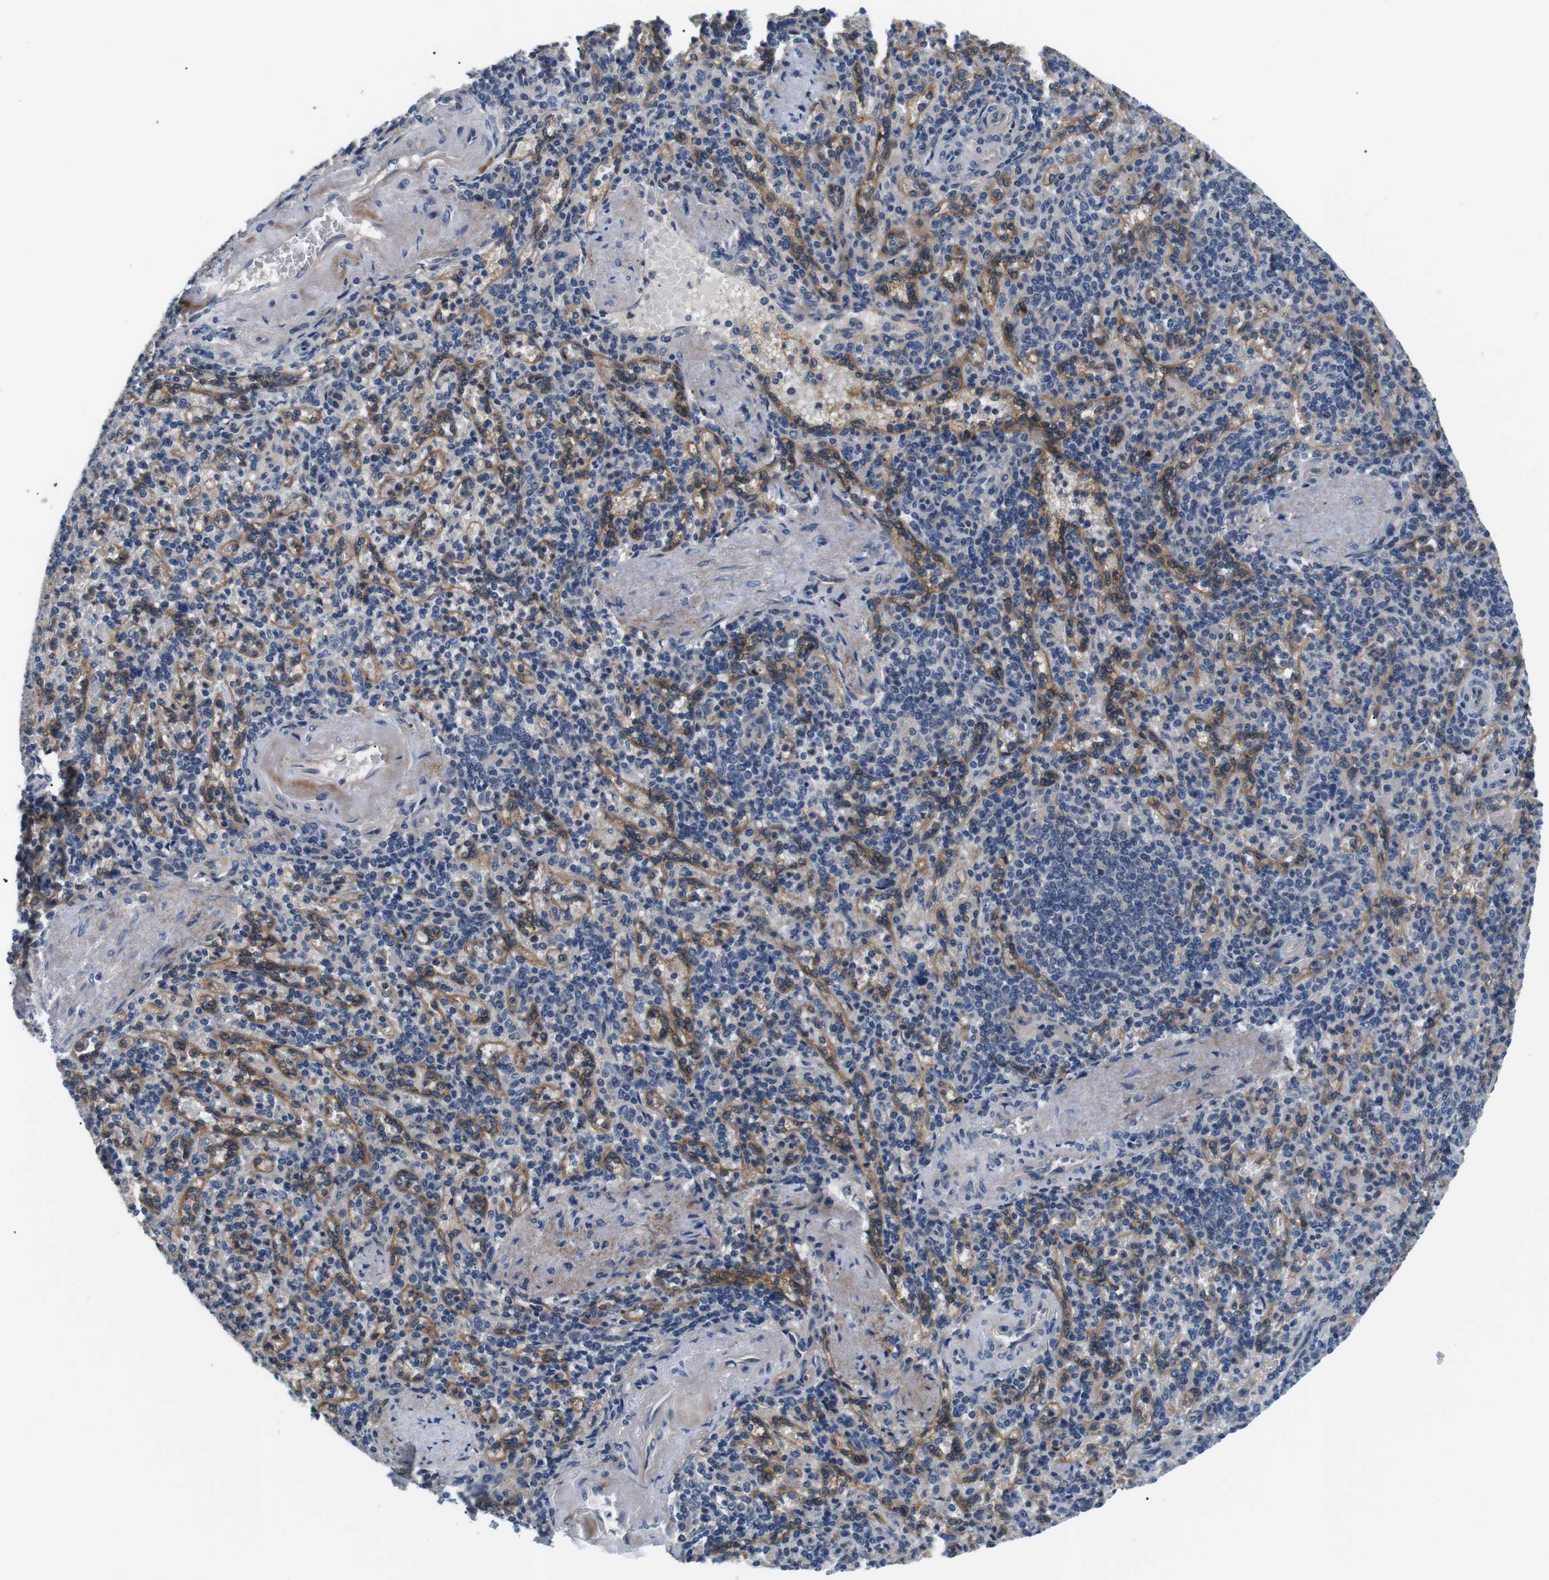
{"staining": {"intensity": "negative", "quantity": "none", "location": "none"}, "tissue": "spleen", "cell_type": "Cells in red pulp", "image_type": "normal", "snomed": [{"axis": "morphology", "description": "Normal tissue, NOS"}, {"axis": "topography", "description": "Spleen"}], "caption": "Immunohistochemistry histopathology image of unremarkable spleen stained for a protein (brown), which reveals no staining in cells in red pulp. The staining is performed using DAB brown chromogen with nuclei counter-stained in using hematoxylin.", "gene": "SLC30A1", "patient": {"sex": "female", "age": 74}}